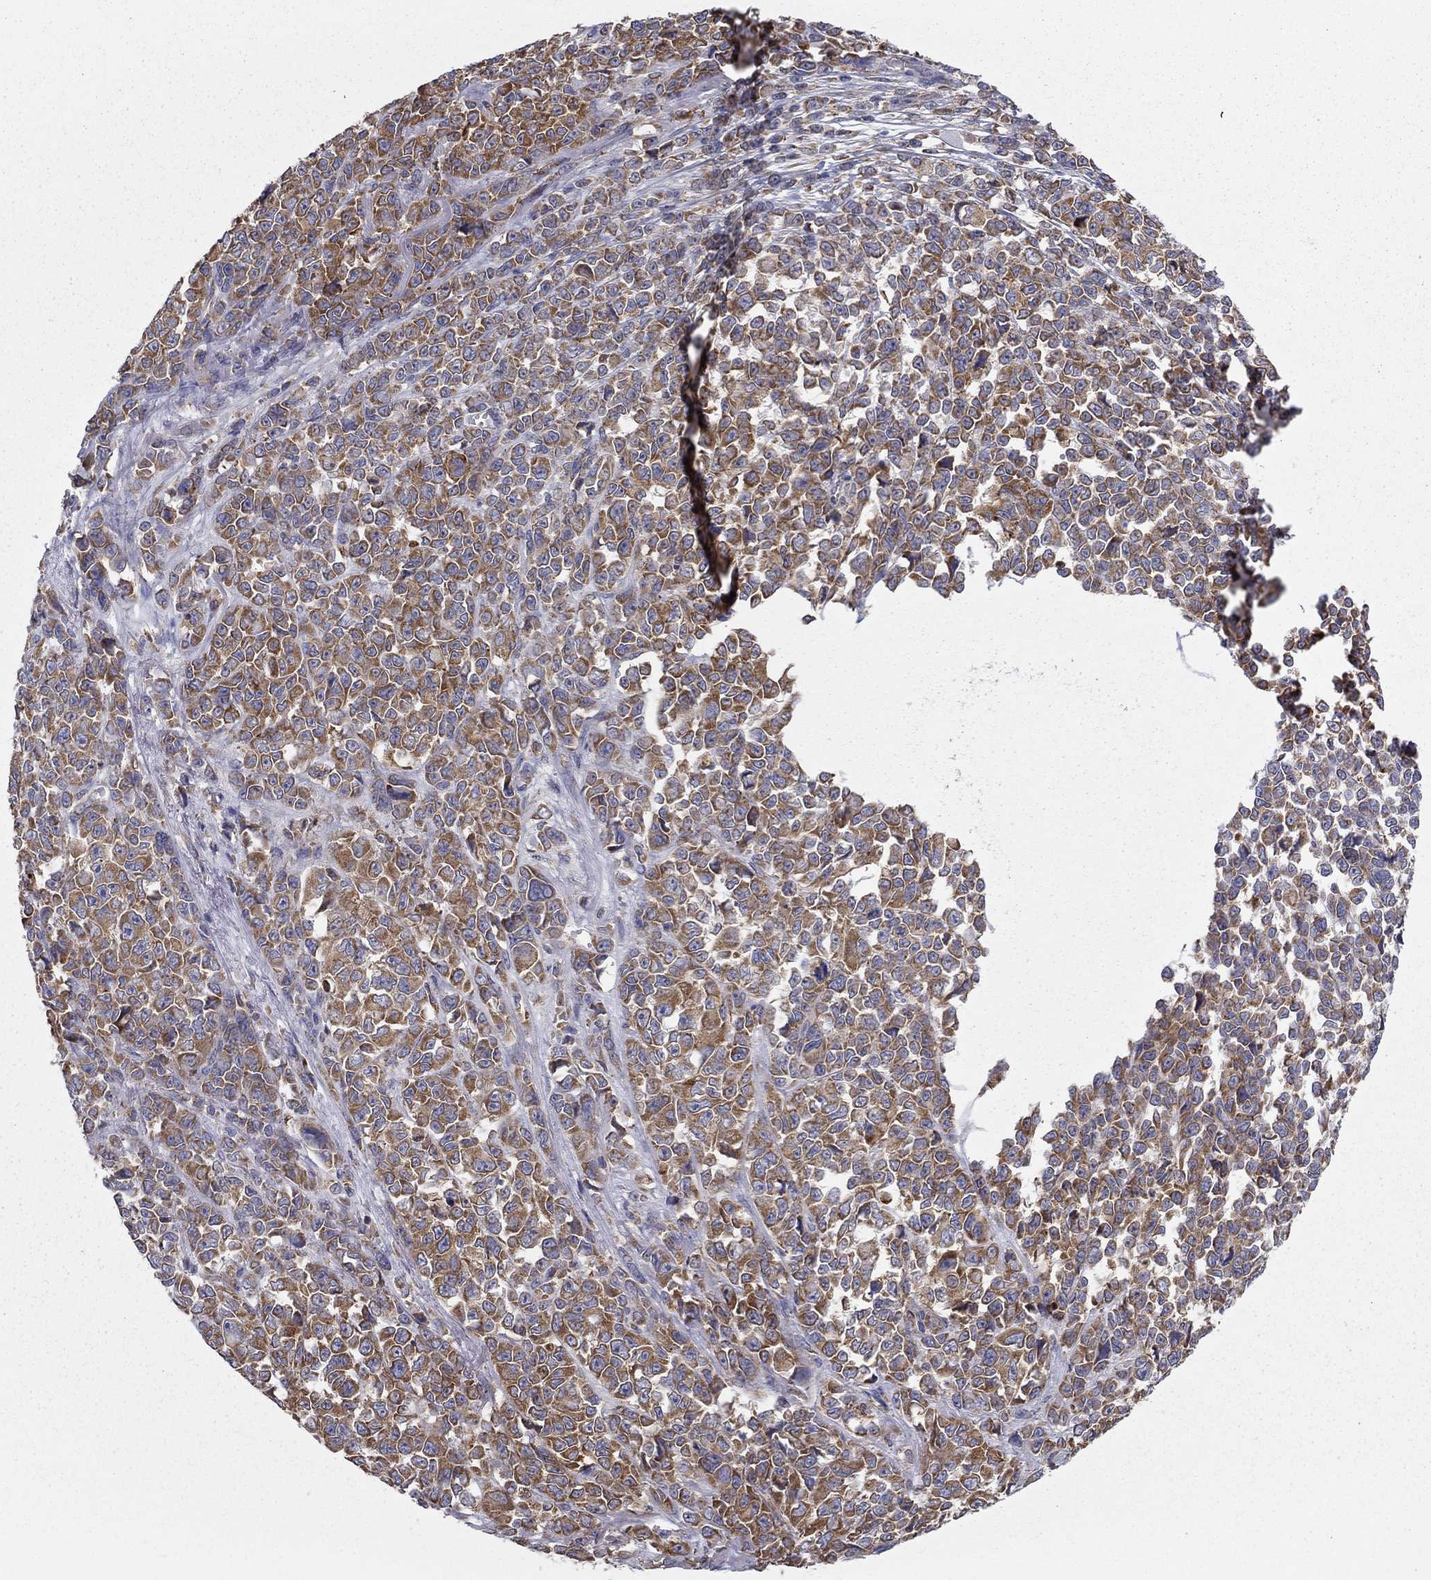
{"staining": {"intensity": "moderate", "quantity": ">75%", "location": "cytoplasmic/membranous"}, "tissue": "melanoma", "cell_type": "Tumor cells", "image_type": "cancer", "snomed": [{"axis": "morphology", "description": "Malignant melanoma, NOS"}, {"axis": "topography", "description": "Skin"}], "caption": "Immunohistochemical staining of malignant melanoma displays moderate cytoplasmic/membranous protein expression in about >75% of tumor cells. Using DAB (3,3'-diaminobenzidine) (brown) and hematoxylin (blue) stains, captured at high magnification using brightfield microscopy.", "gene": "PRDX4", "patient": {"sex": "female", "age": 95}}